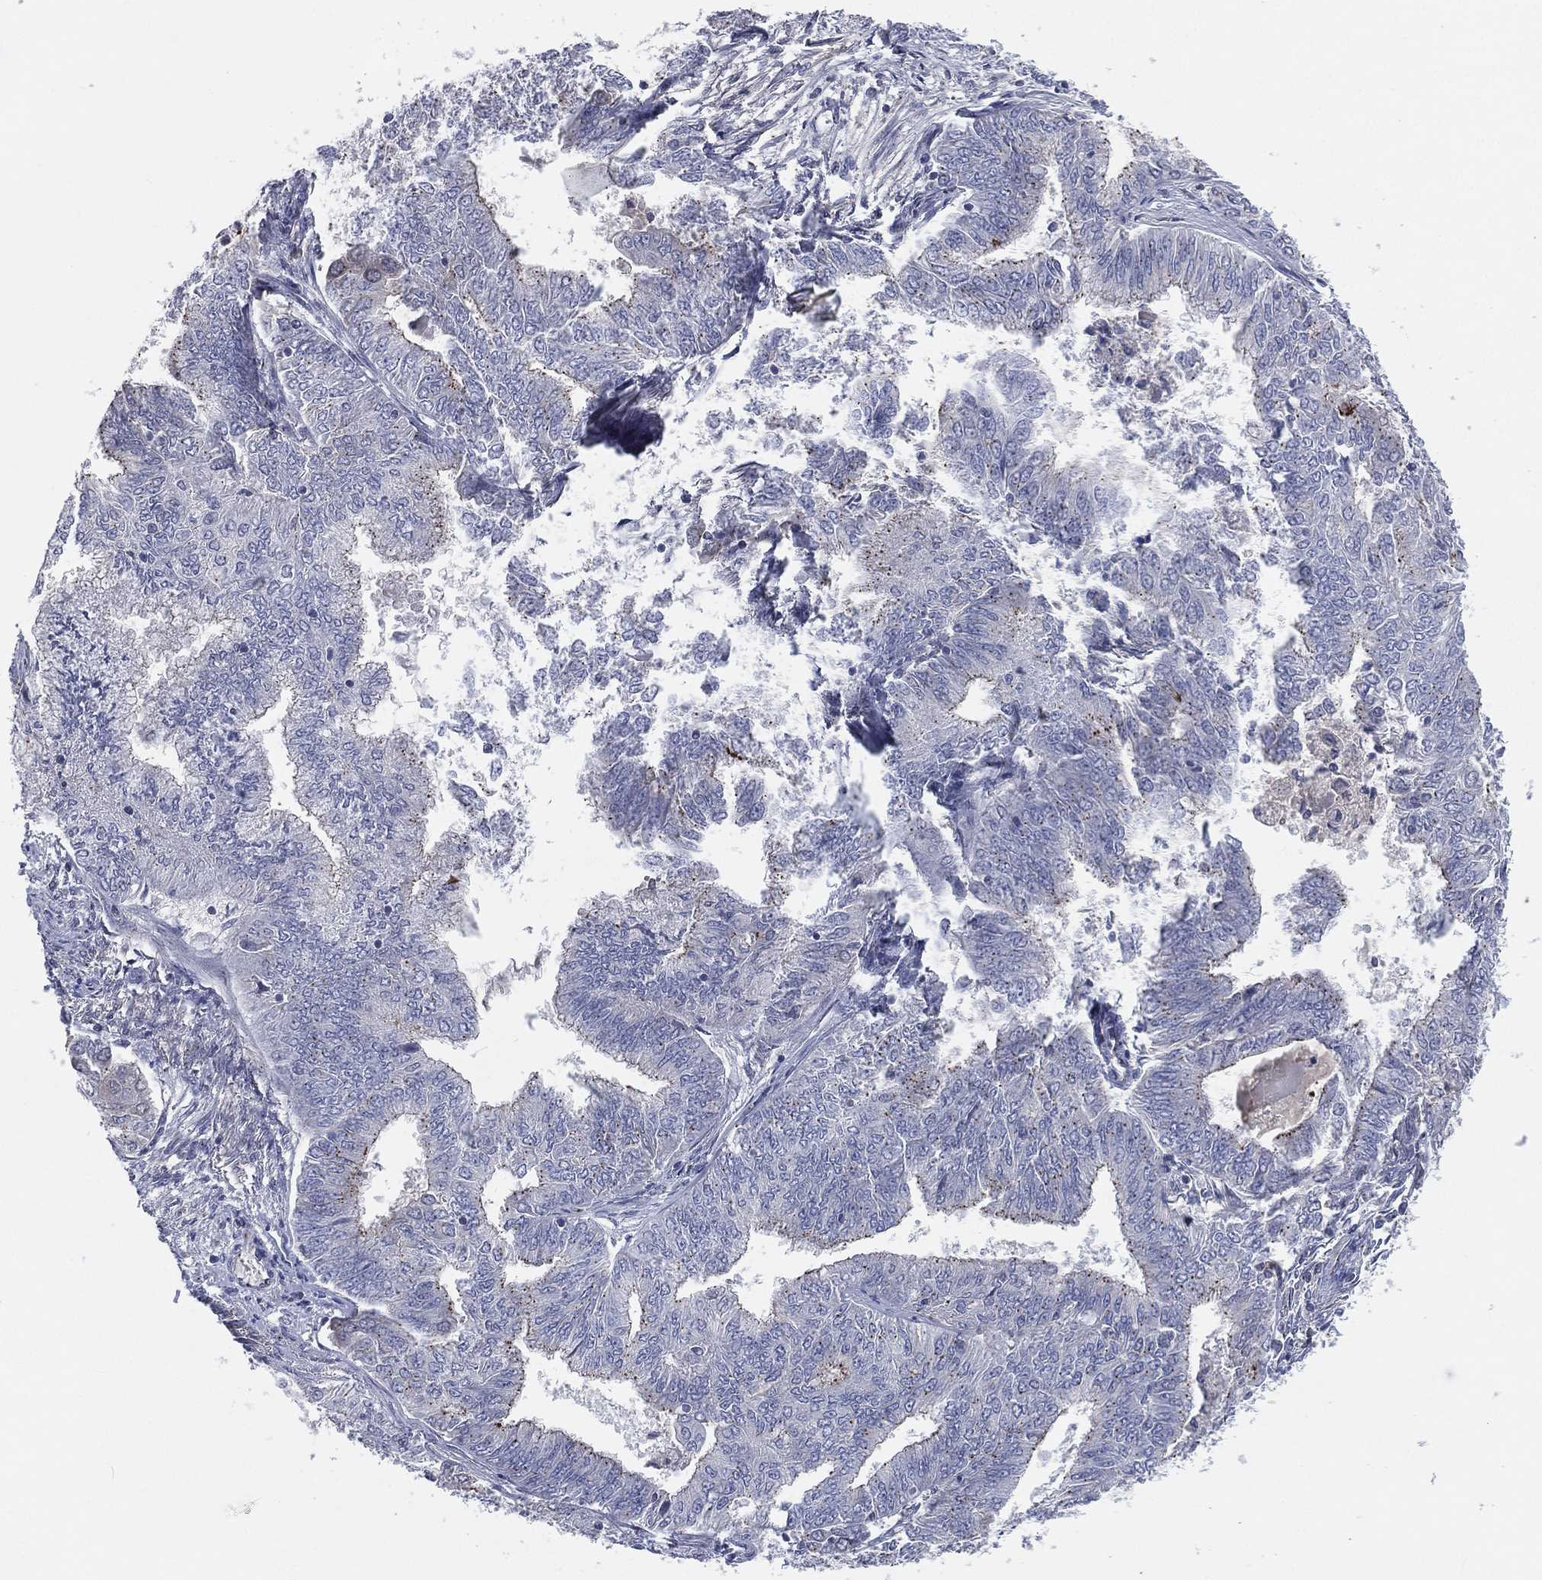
{"staining": {"intensity": "moderate", "quantity": "<25%", "location": "cytoplasmic/membranous"}, "tissue": "endometrial cancer", "cell_type": "Tumor cells", "image_type": "cancer", "snomed": [{"axis": "morphology", "description": "Adenocarcinoma, NOS"}, {"axis": "topography", "description": "Endometrium"}], "caption": "Tumor cells reveal low levels of moderate cytoplasmic/membranous staining in approximately <25% of cells in endometrial cancer. The staining was performed using DAB (3,3'-diaminobenzidine), with brown indicating positive protein expression. Nuclei are stained blue with hematoxylin.", "gene": "CROCC", "patient": {"sex": "female", "age": 62}}